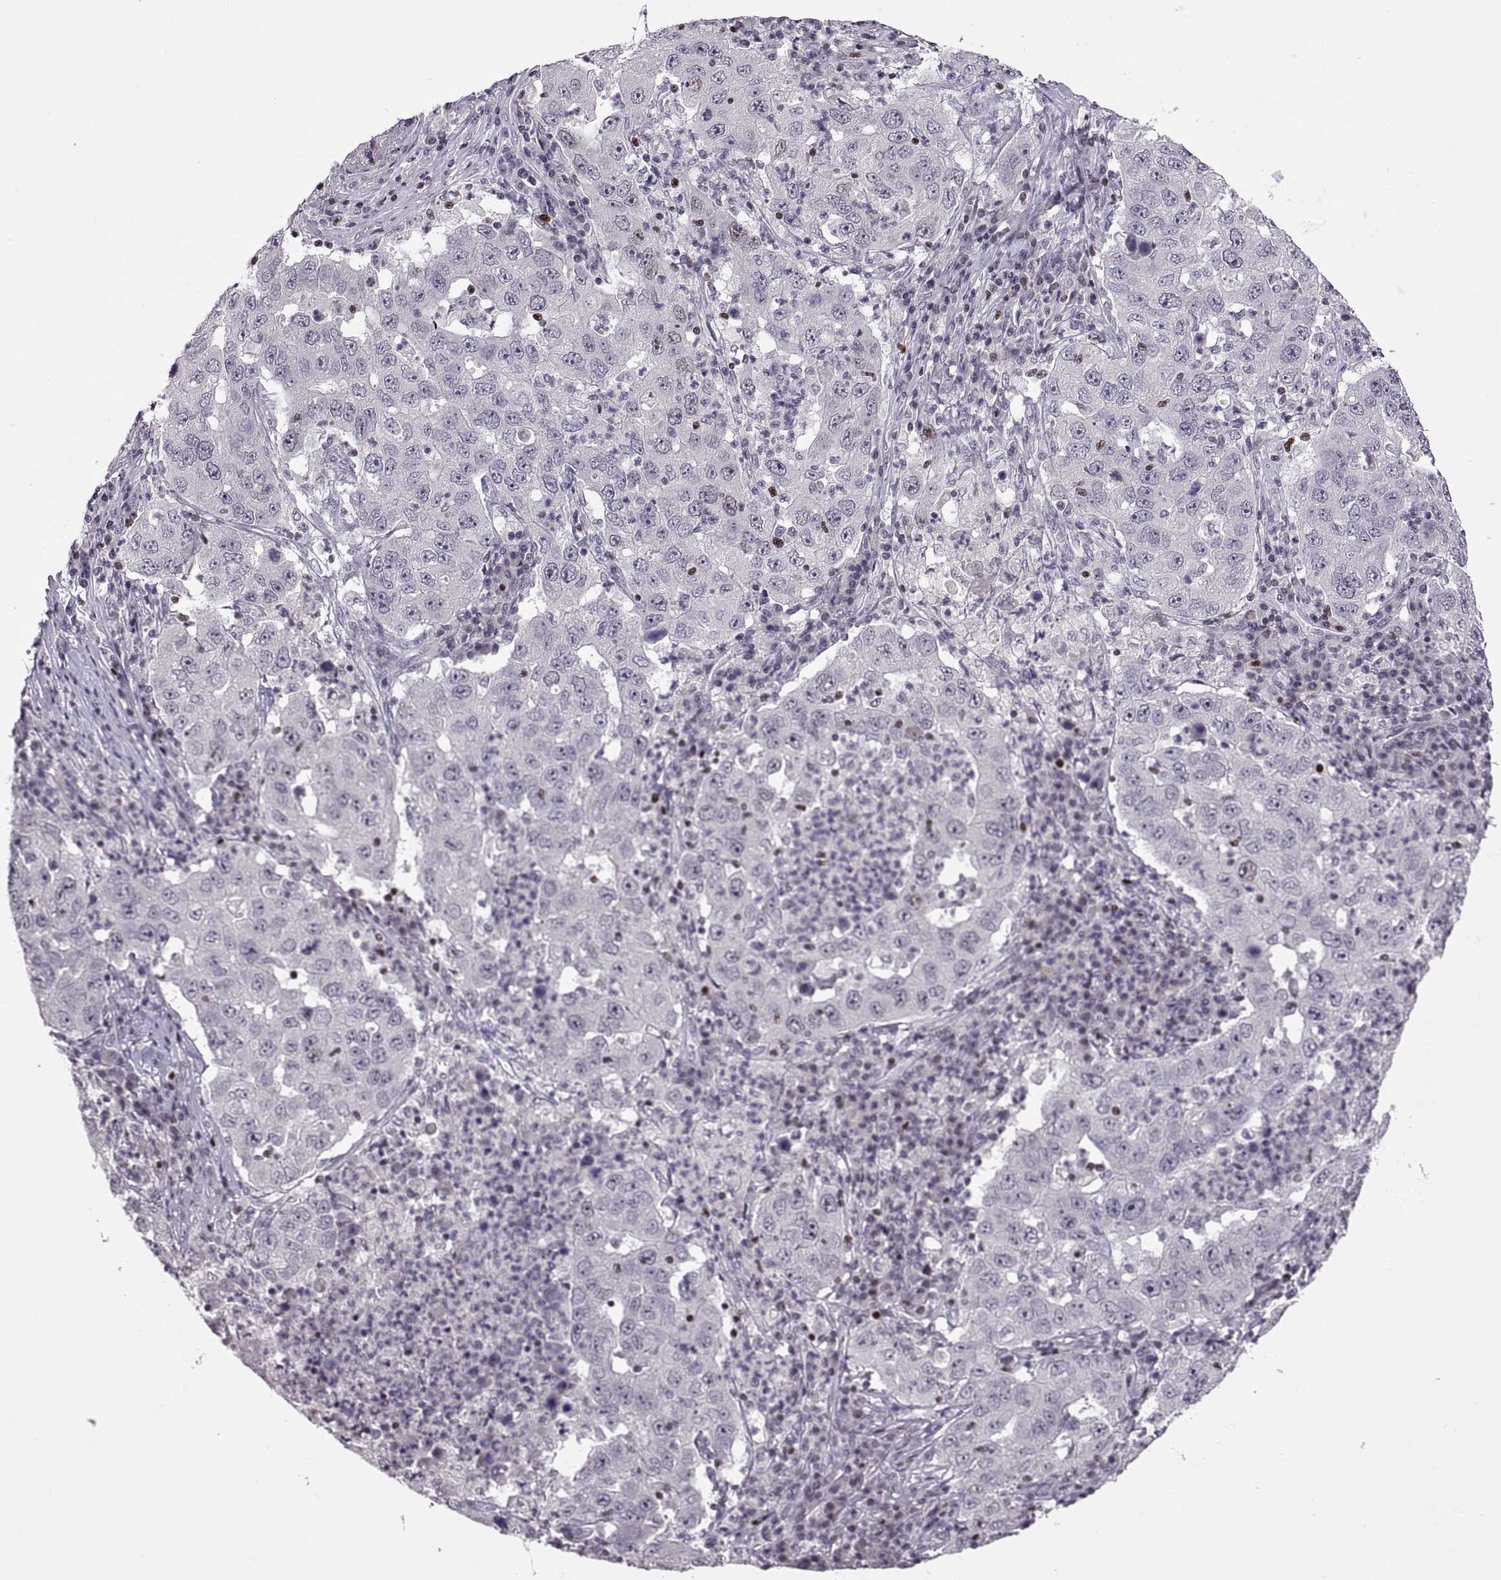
{"staining": {"intensity": "negative", "quantity": "none", "location": "none"}, "tissue": "lung cancer", "cell_type": "Tumor cells", "image_type": "cancer", "snomed": [{"axis": "morphology", "description": "Adenocarcinoma, NOS"}, {"axis": "topography", "description": "Lung"}], "caption": "Tumor cells show no significant staining in lung cancer.", "gene": "NEK2", "patient": {"sex": "male", "age": 73}}